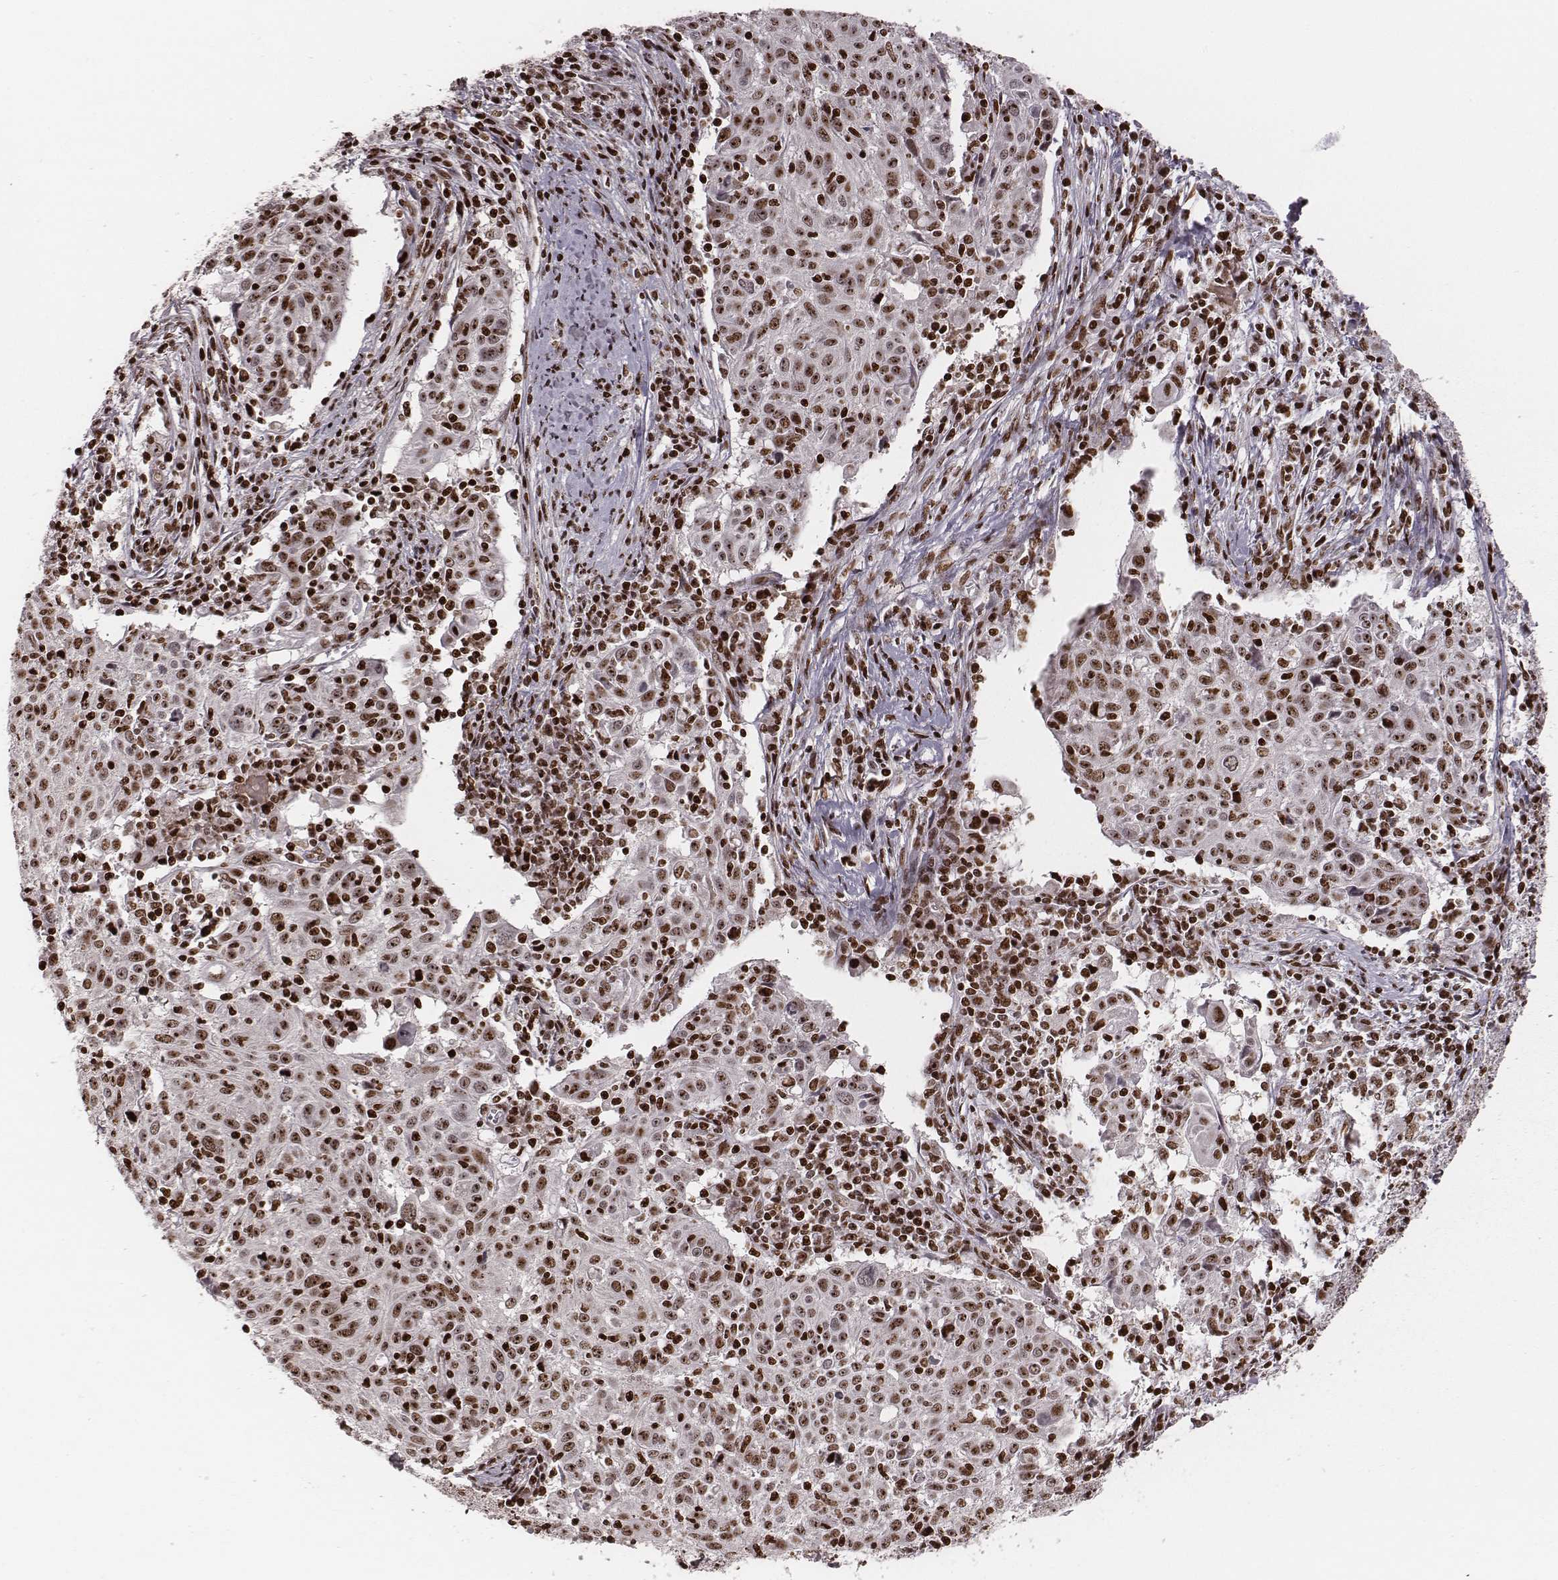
{"staining": {"intensity": "moderate", "quantity": ">75%", "location": "nuclear"}, "tissue": "cervical cancer", "cell_type": "Tumor cells", "image_type": "cancer", "snomed": [{"axis": "morphology", "description": "Squamous cell carcinoma, NOS"}, {"axis": "topography", "description": "Cervix"}], "caption": "Tumor cells demonstrate medium levels of moderate nuclear staining in about >75% of cells in squamous cell carcinoma (cervical).", "gene": "VRK3", "patient": {"sex": "female", "age": 39}}